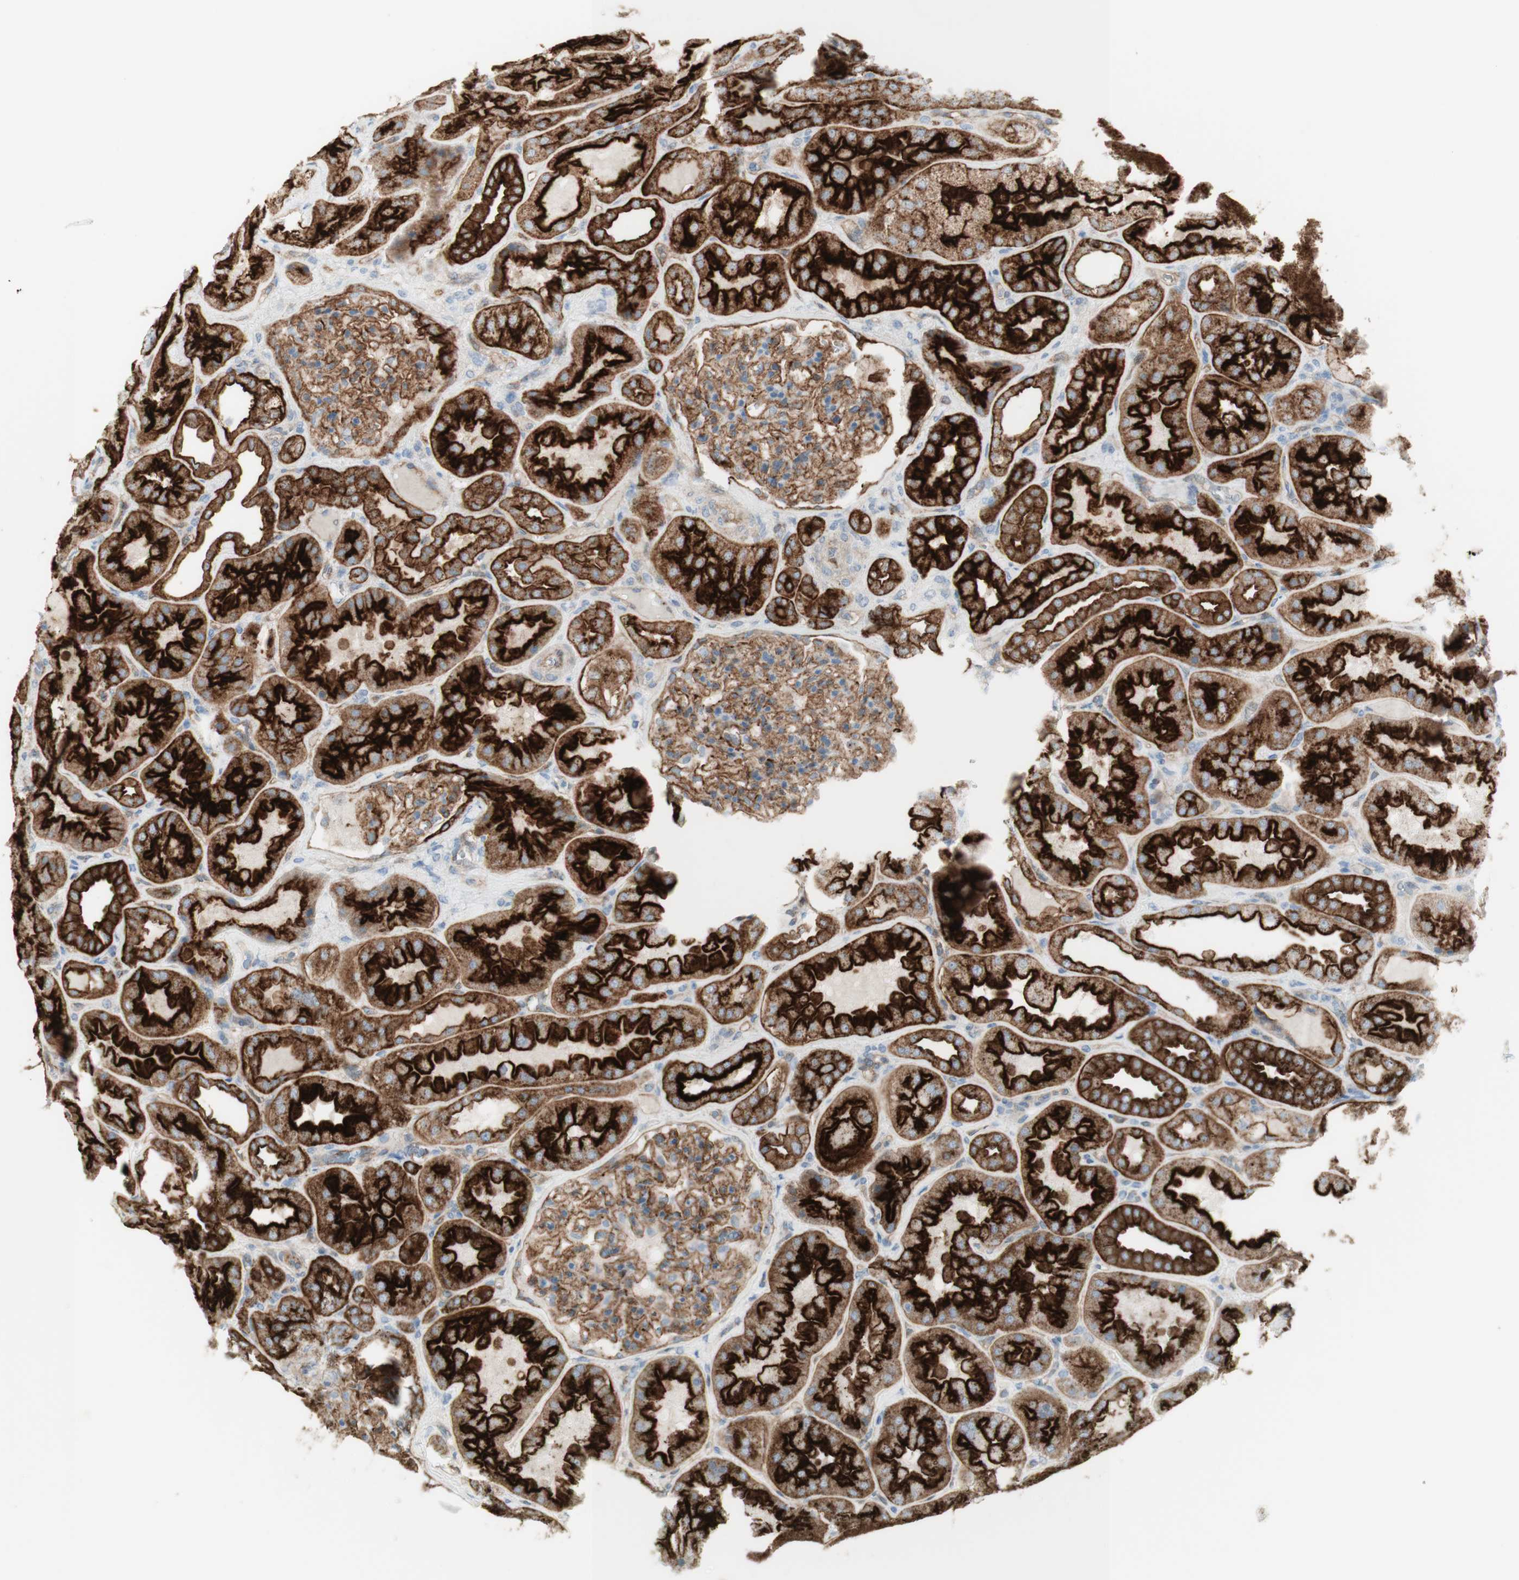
{"staining": {"intensity": "weak", "quantity": "25%-75%", "location": "cytoplasmic/membranous"}, "tissue": "kidney", "cell_type": "Cells in glomeruli", "image_type": "normal", "snomed": [{"axis": "morphology", "description": "Normal tissue, NOS"}, {"axis": "topography", "description": "Kidney"}], "caption": "Weak cytoplasmic/membranous staining for a protein is identified in about 25%-75% of cells in glomeruli of benign kidney using immunohistochemistry.", "gene": "MYO6", "patient": {"sex": "female", "age": 56}}